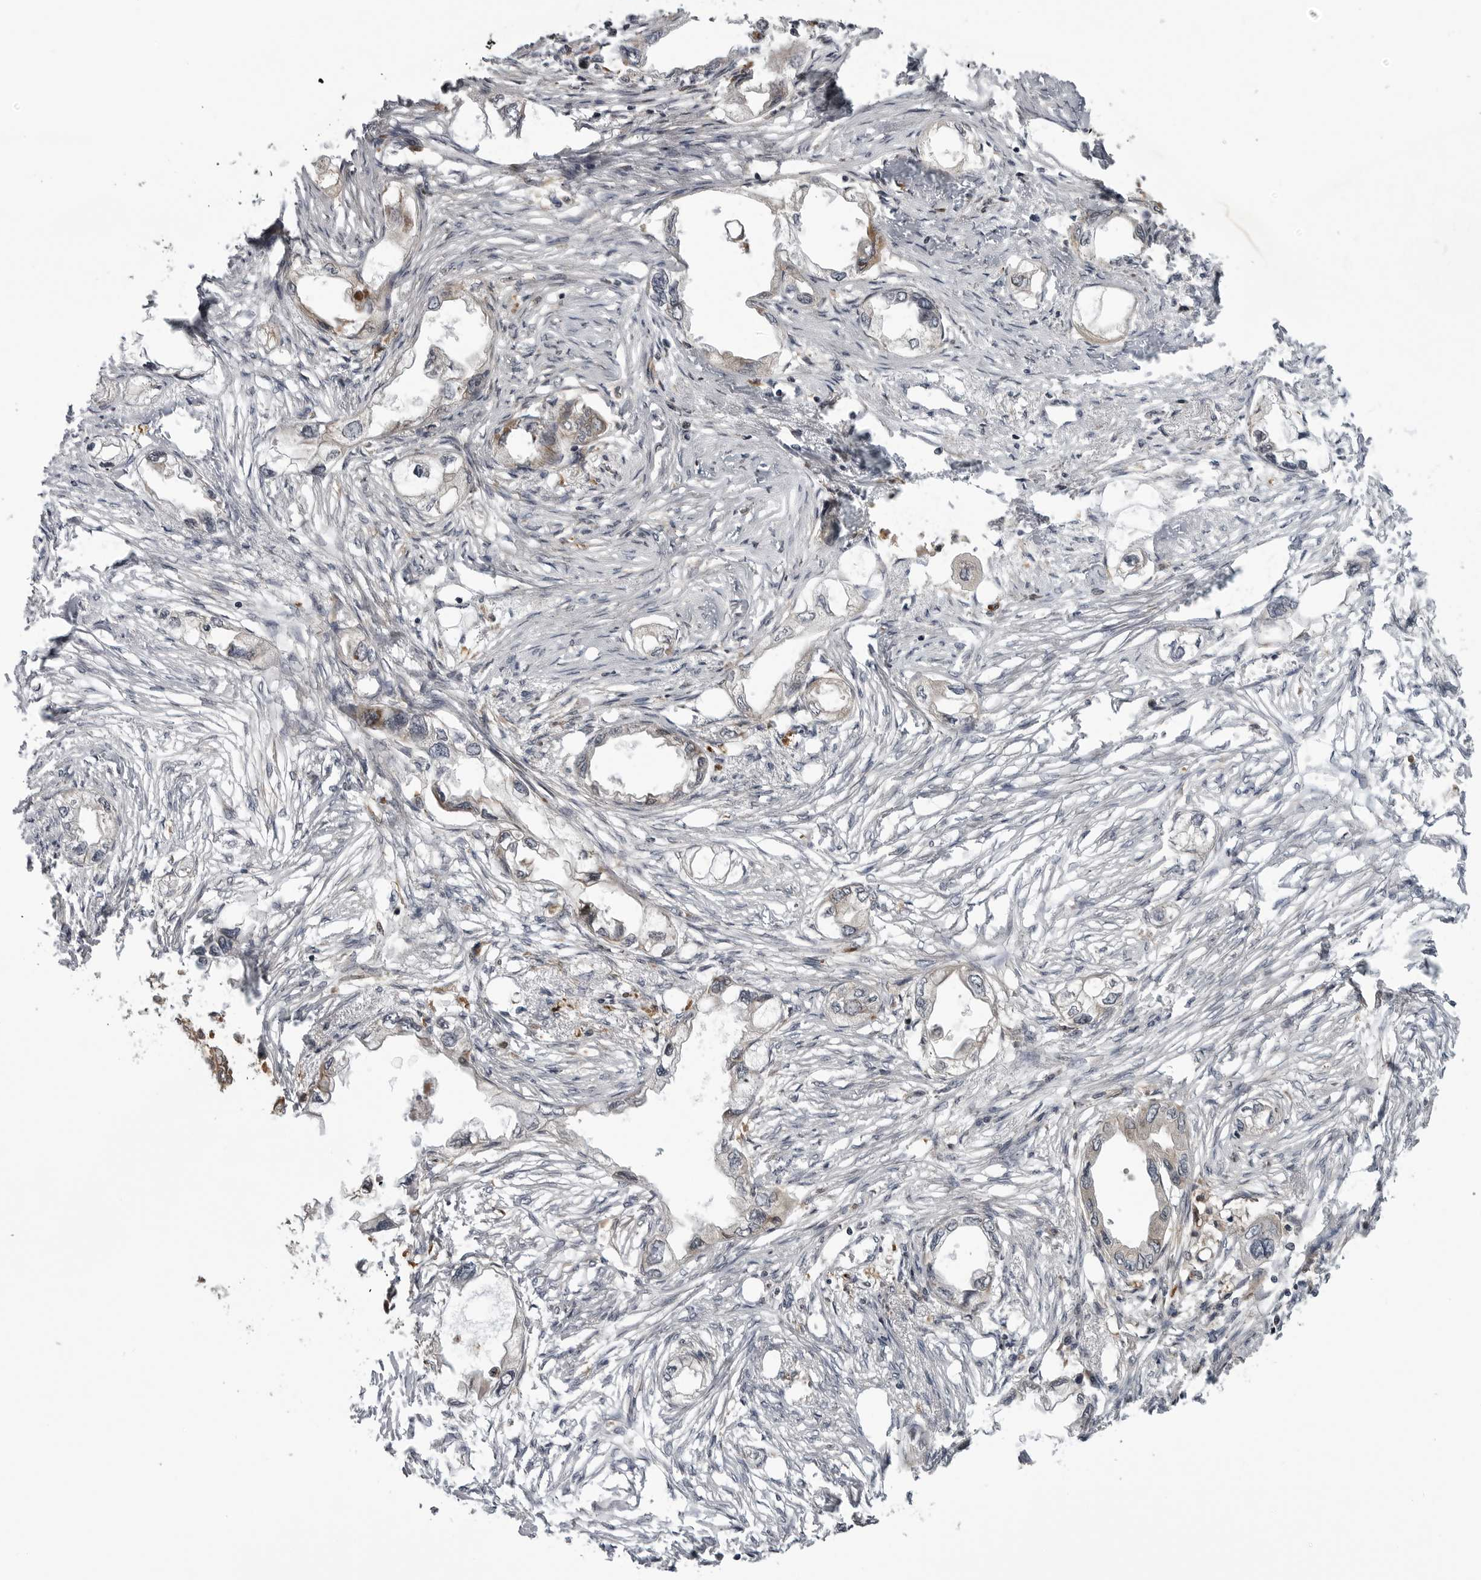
{"staining": {"intensity": "weak", "quantity": "25%-75%", "location": "cytoplasmic/membranous"}, "tissue": "endometrial cancer", "cell_type": "Tumor cells", "image_type": "cancer", "snomed": [{"axis": "morphology", "description": "Adenocarcinoma, NOS"}, {"axis": "morphology", "description": "Adenocarcinoma, metastatic, NOS"}, {"axis": "topography", "description": "Adipose tissue"}, {"axis": "topography", "description": "Endometrium"}], "caption": "Immunohistochemistry (IHC) of human endometrial cancer (metastatic adenocarcinoma) reveals low levels of weak cytoplasmic/membranous positivity in approximately 25%-75% of tumor cells. (DAB = brown stain, brightfield microscopy at high magnification).", "gene": "LRRC45", "patient": {"sex": "female", "age": 67}}